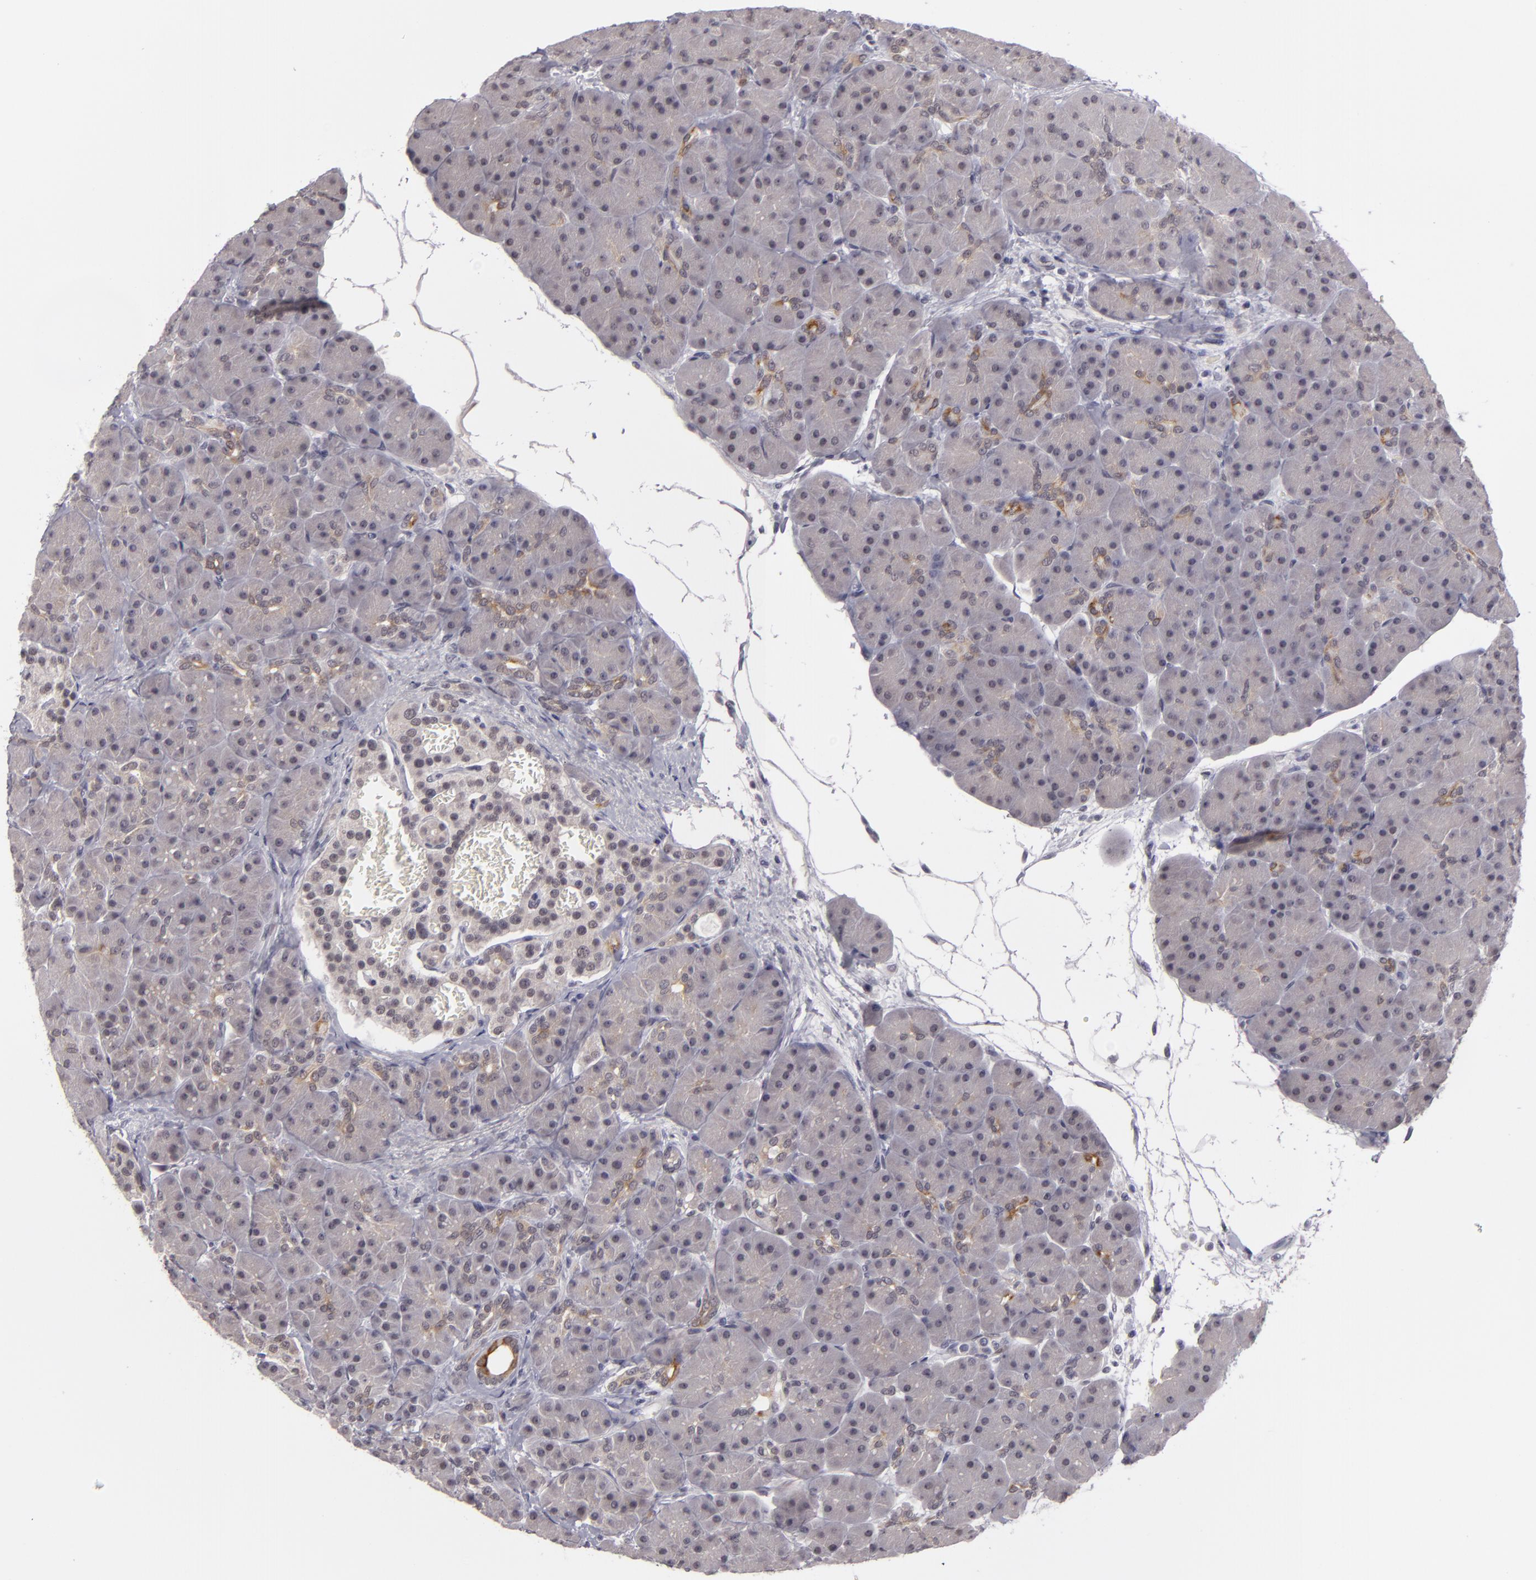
{"staining": {"intensity": "negative", "quantity": "none", "location": "none"}, "tissue": "pancreas", "cell_type": "Exocrine glandular cells", "image_type": "normal", "snomed": [{"axis": "morphology", "description": "Normal tissue, NOS"}, {"axis": "topography", "description": "Pancreas"}], "caption": "The photomicrograph displays no significant expression in exocrine glandular cells of pancreas. (Immunohistochemistry (ihc), brightfield microscopy, high magnification).", "gene": "ZNF205", "patient": {"sex": "male", "age": 66}}